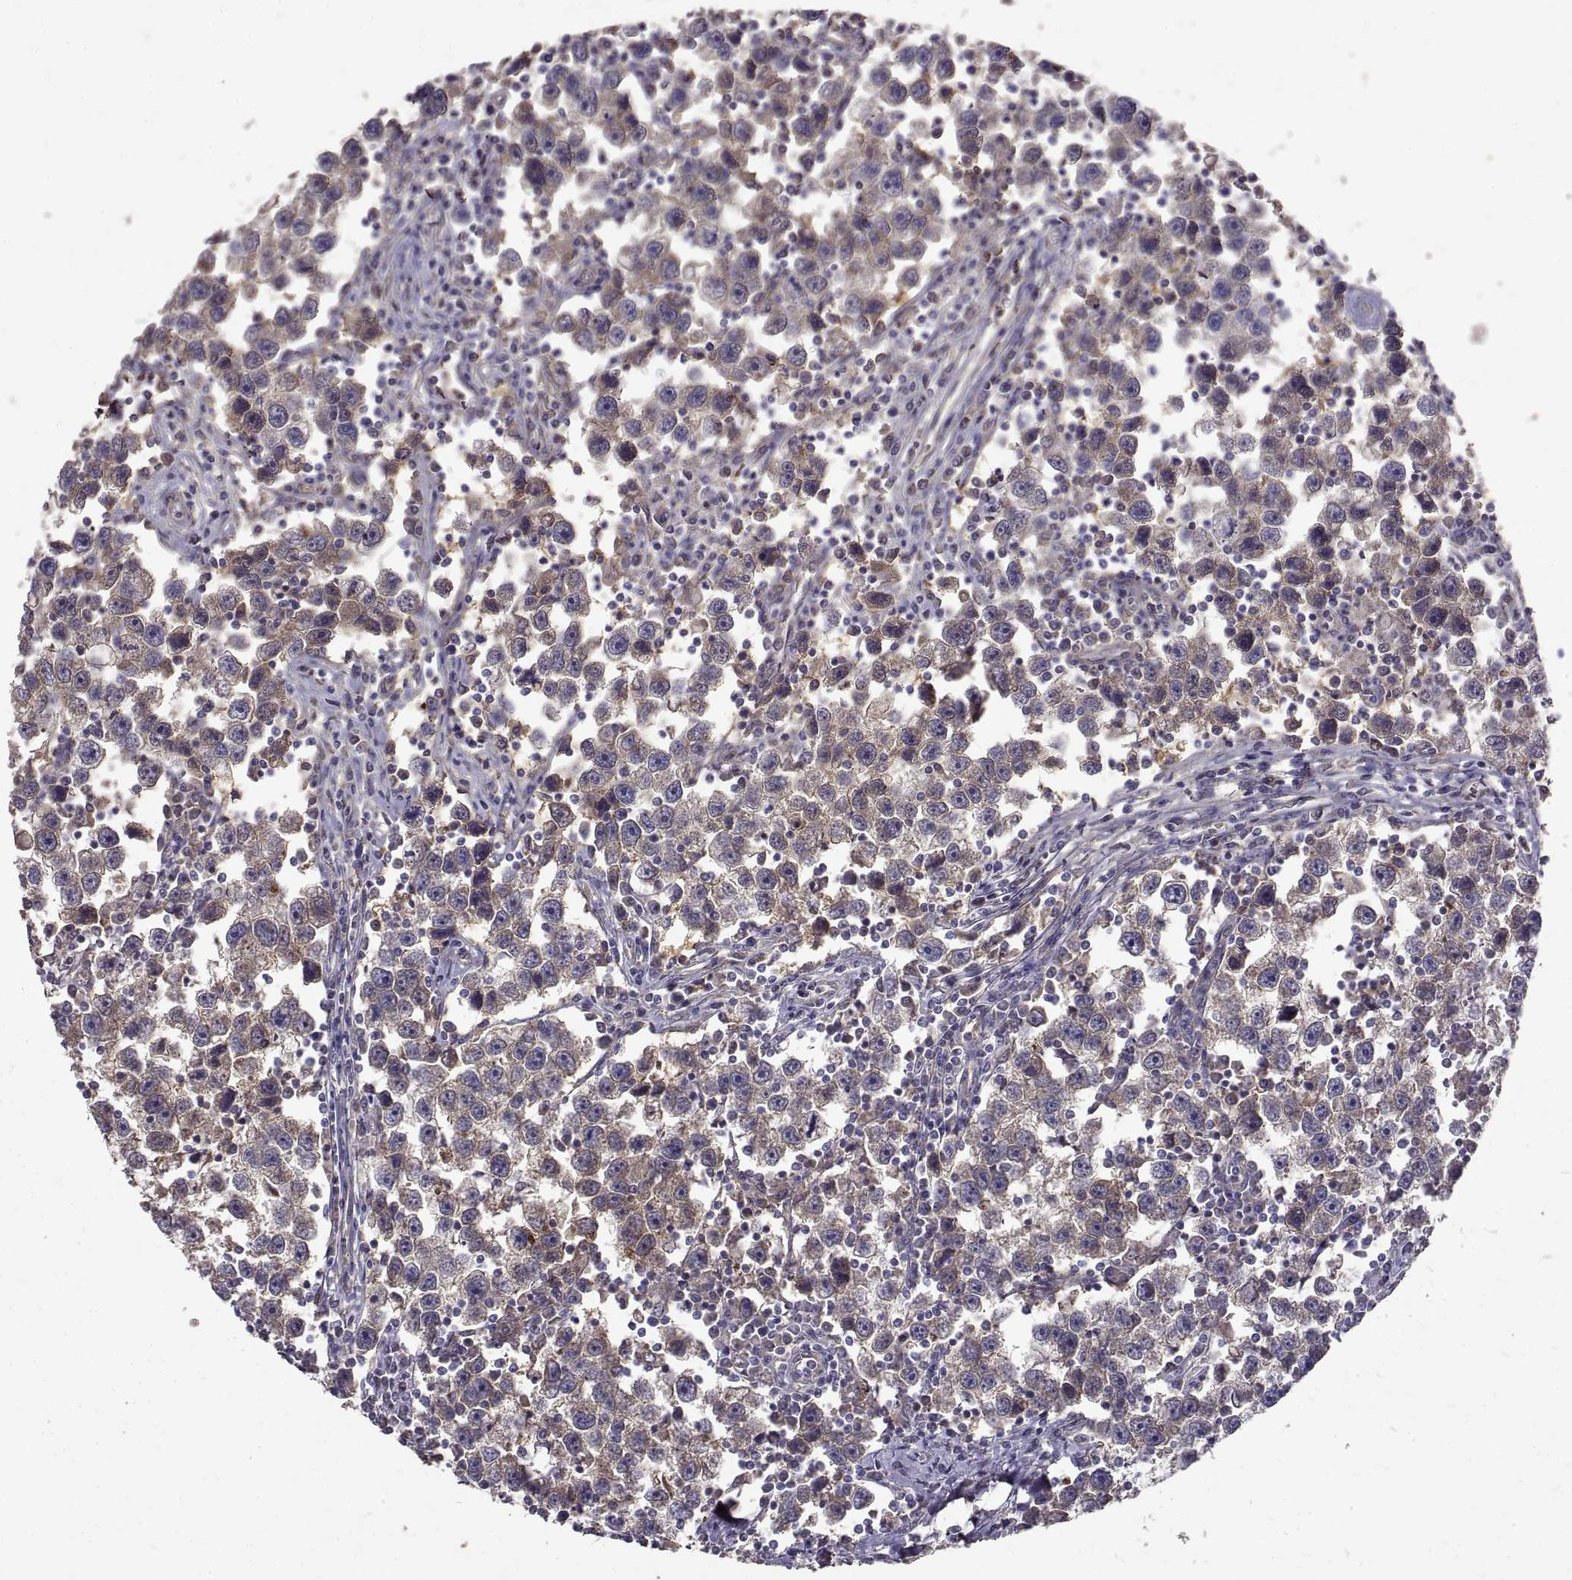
{"staining": {"intensity": "weak", "quantity": ">75%", "location": "cytoplasmic/membranous"}, "tissue": "testis cancer", "cell_type": "Tumor cells", "image_type": "cancer", "snomed": [{"axis": "morphology", "description": "Seminoma, NOS"}, {"axis": "topography", "description": "Testis"}], "caption": "This histopathology image exhibits immunohistochemistry (IHC) staining of human testis seminoma, with low weak cytoplasmic/membranous positivity in approximately >75% of tumor cells.", "gene": "PEA15", "patient": {"sex": "male", "age": 30}}